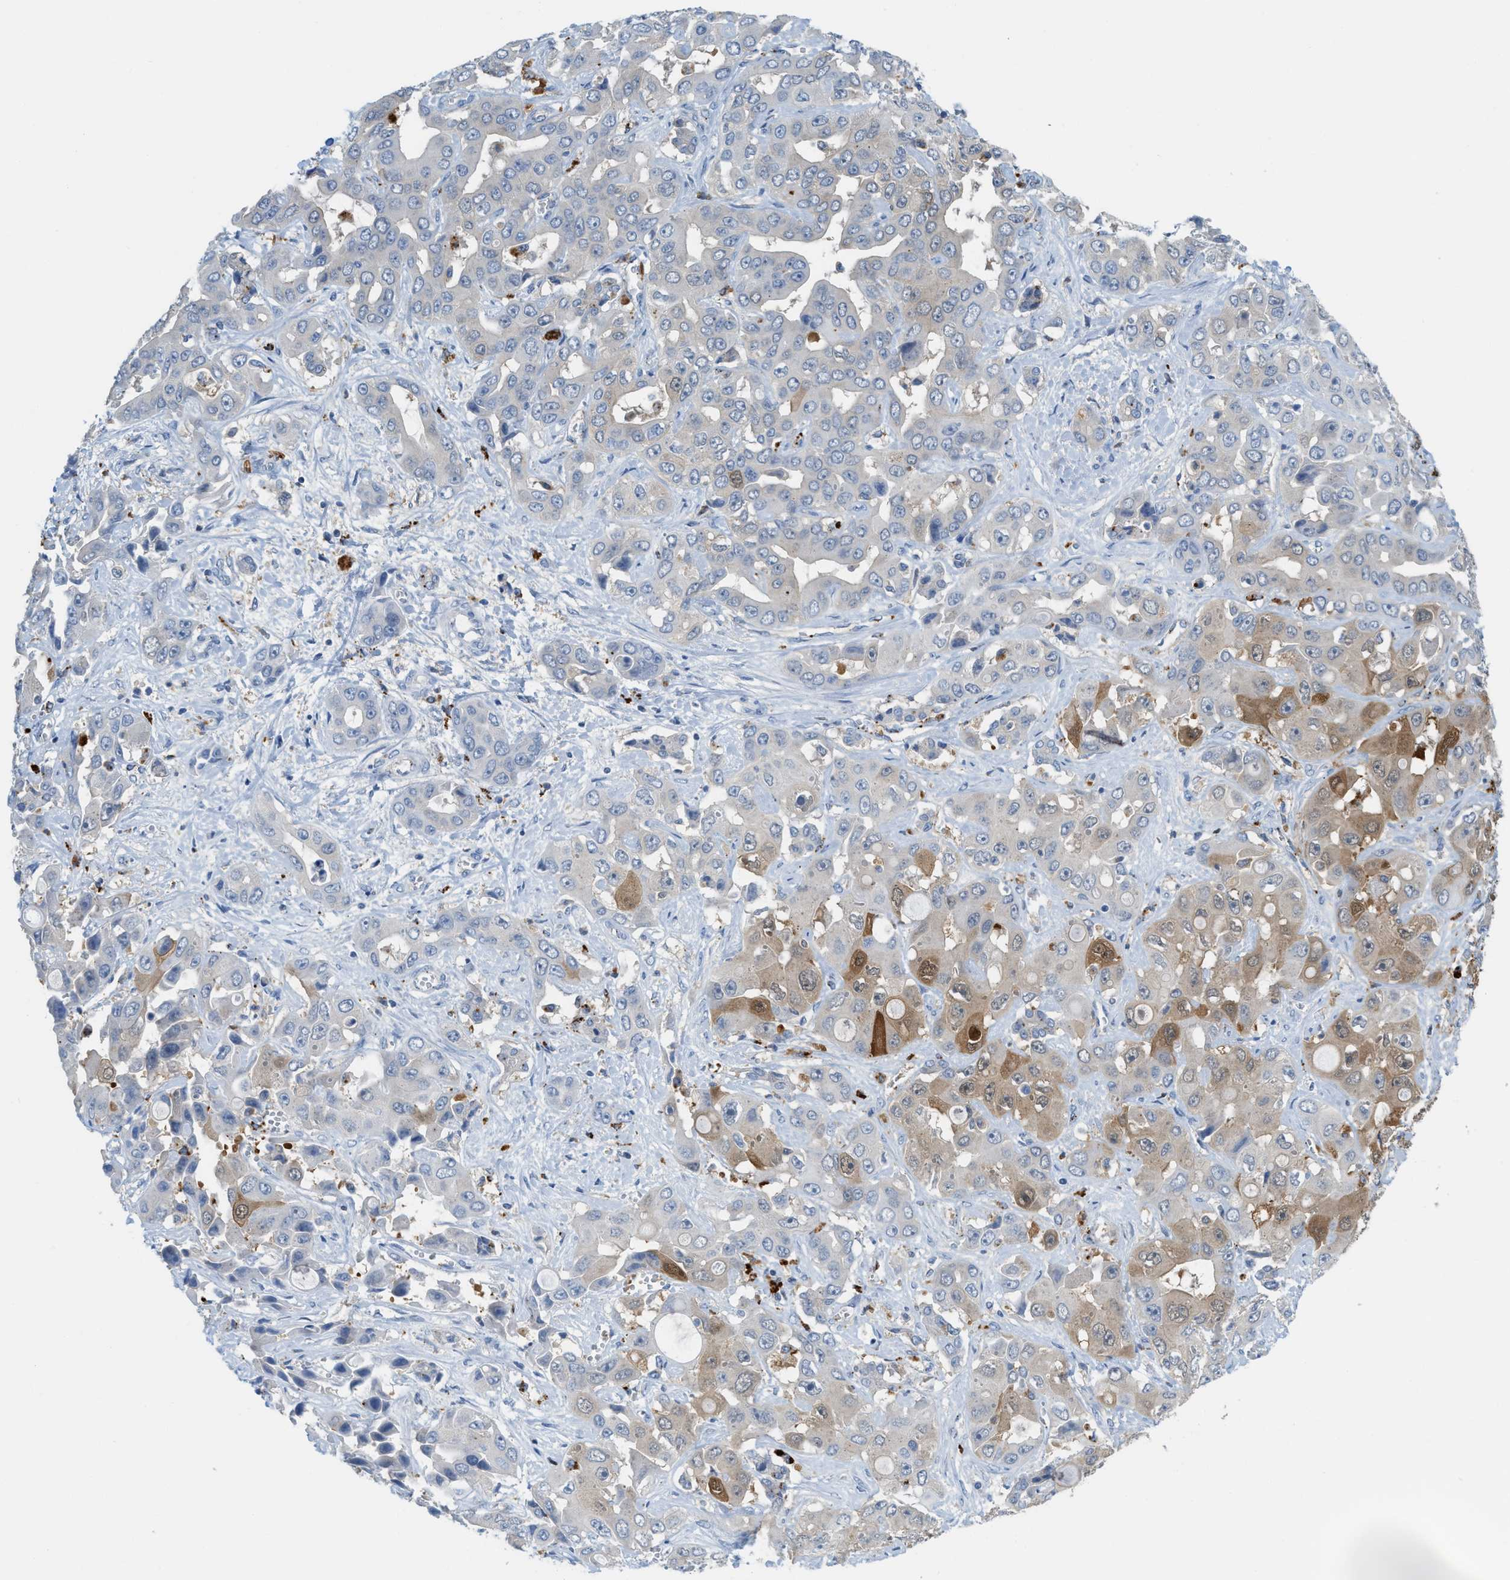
{"staining": {"intensity": "negative", "quantity": "none", "location": "none"}, "tissue": "liver cancer", "cell_type": "Tumor cells", "image_type": "cancer", "snomed": [{"axis": "morphology", "description": "Cholangiocarcinoma"}, {"axis": "topography", "description": "Liver"}], "caption": "Tumor cells show no significant protein expression in cholangiocarcinoma (liver). The staining was performed using DAB (3,3'-diaminobenzidine) to visualize the protein expression in brown, while the nuclei were stained in blue with hematoxylin (Magnification: 20x).", "gene": "CSTB", "patient": {"sex": "female", "age": 52}}